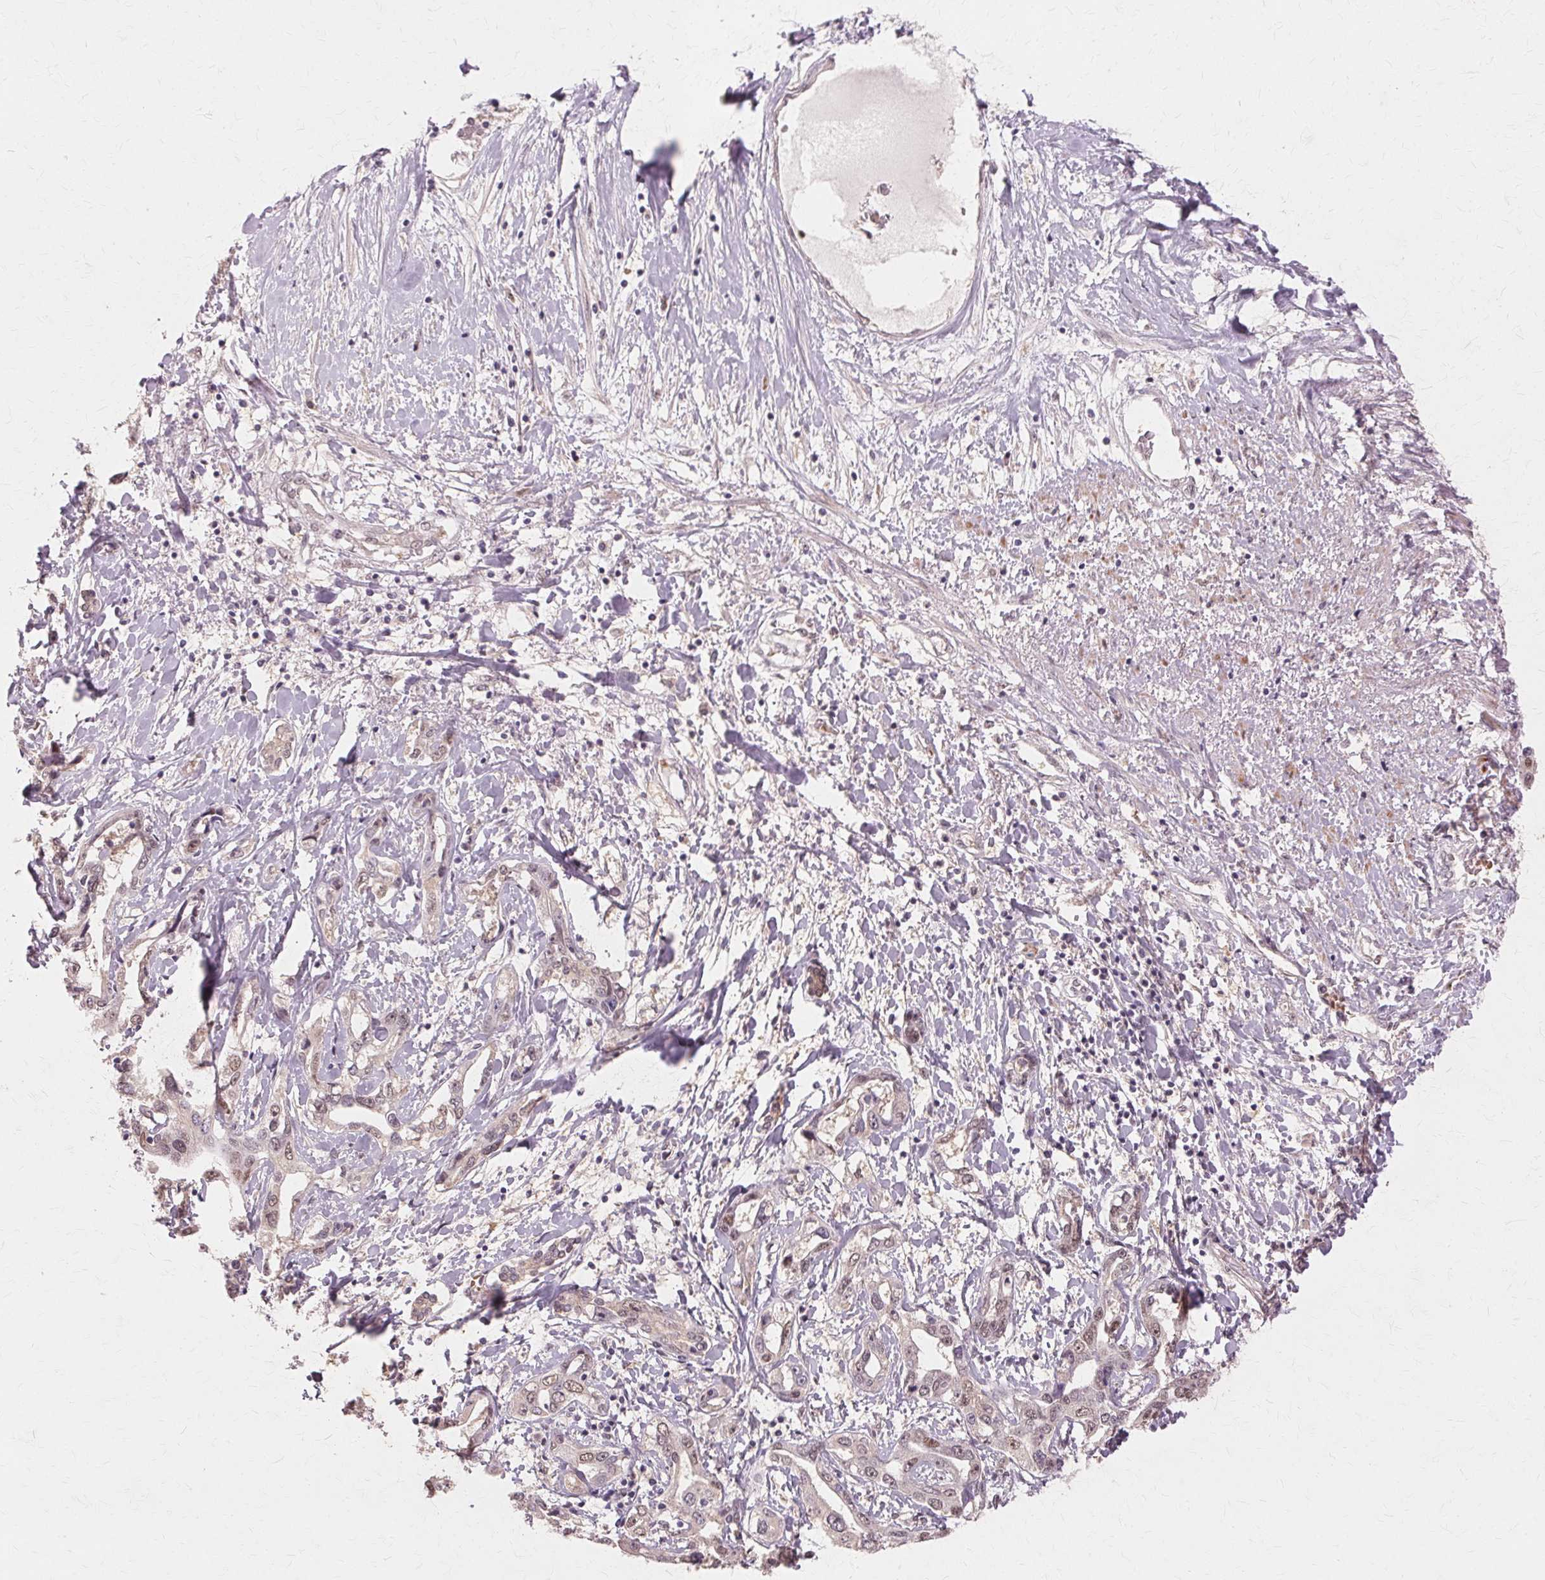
{"staining": {"intensity": "weak", "quantity": "<25%", "location": "nuclear"}, "tissue": "liver cancer", "cell_type": "Tumor cells", "image_type": "cancer", "snomed": [{"axis": "morphology", "description": "Cholangiocarcinoma"}, {"axis": "topography", "description": "Liver"}], "caption": "This histopathology image is of liver cancer stained with immunohistochemistry (IHC) to label a protein in brown with the nuclei are counter-stained blue. There is no positivity in tumor cells.", "gene": "PRMT5", "patient": {"sex": "male", "age": 59}}